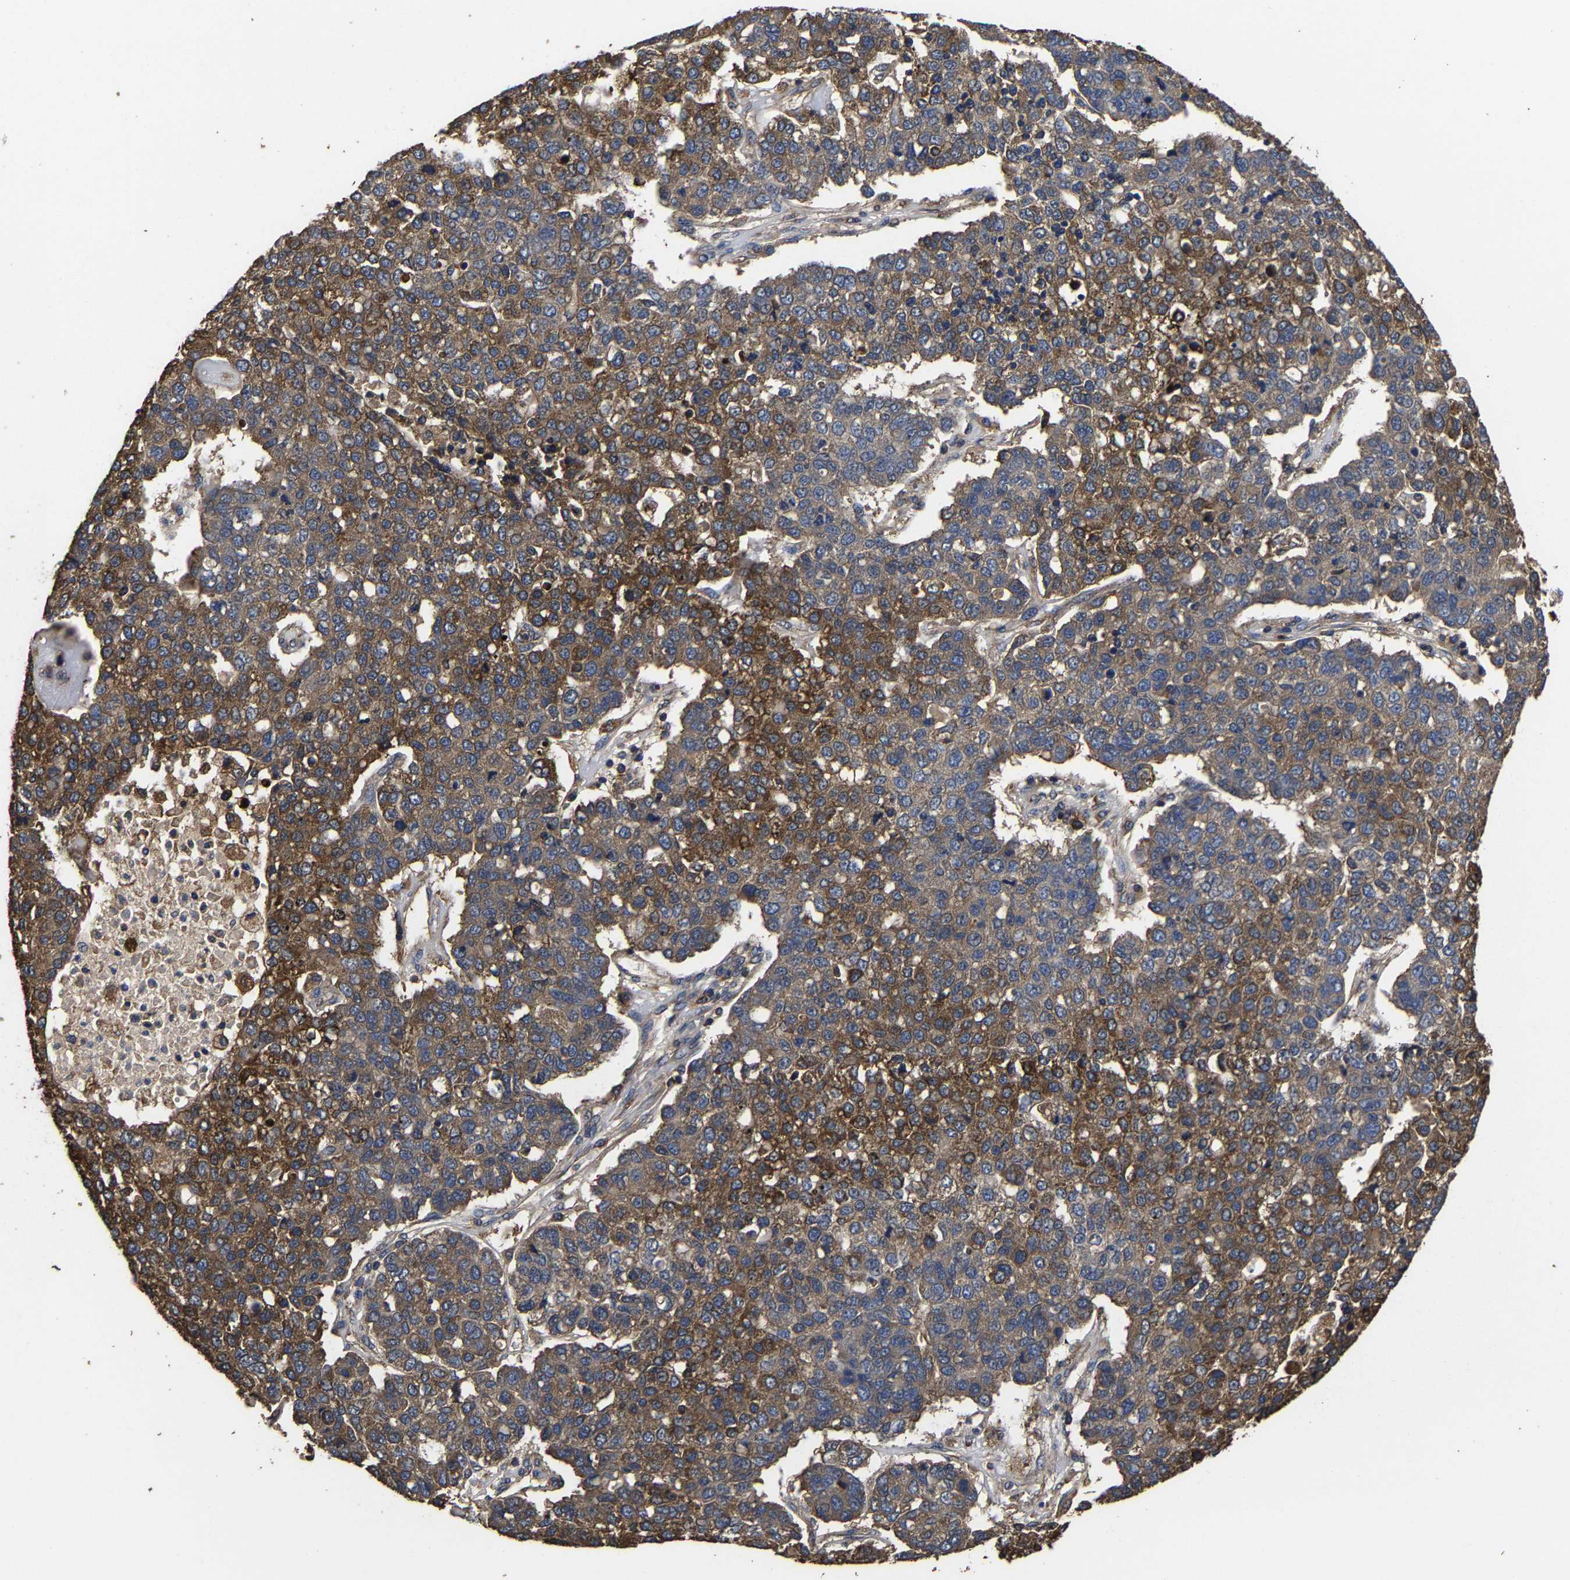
{"staining": {"intensity": "moderate", "quantity": ">75%", "location": "cytoplasmic/membranous"}, "tissue": "pancreatic cancer", "cell_type": "Tumor cells", "image_type": "cancer", "snomed": [{"axis": "morphology", "description": "Adenocarcinoma, NOS"}, {"axis": "topography", "description": "Pancreas"}], "caption": "DAB (3,3'-diaminobenzidine) immunohistochemical staining of adenocarcinoma (pancreatic) reveals moderate cytoplasmic/membranous protein expression in approximately >75% of tumor cells.", "gene": "ITCH", "patient": {"sex": "female", "age": 61}}